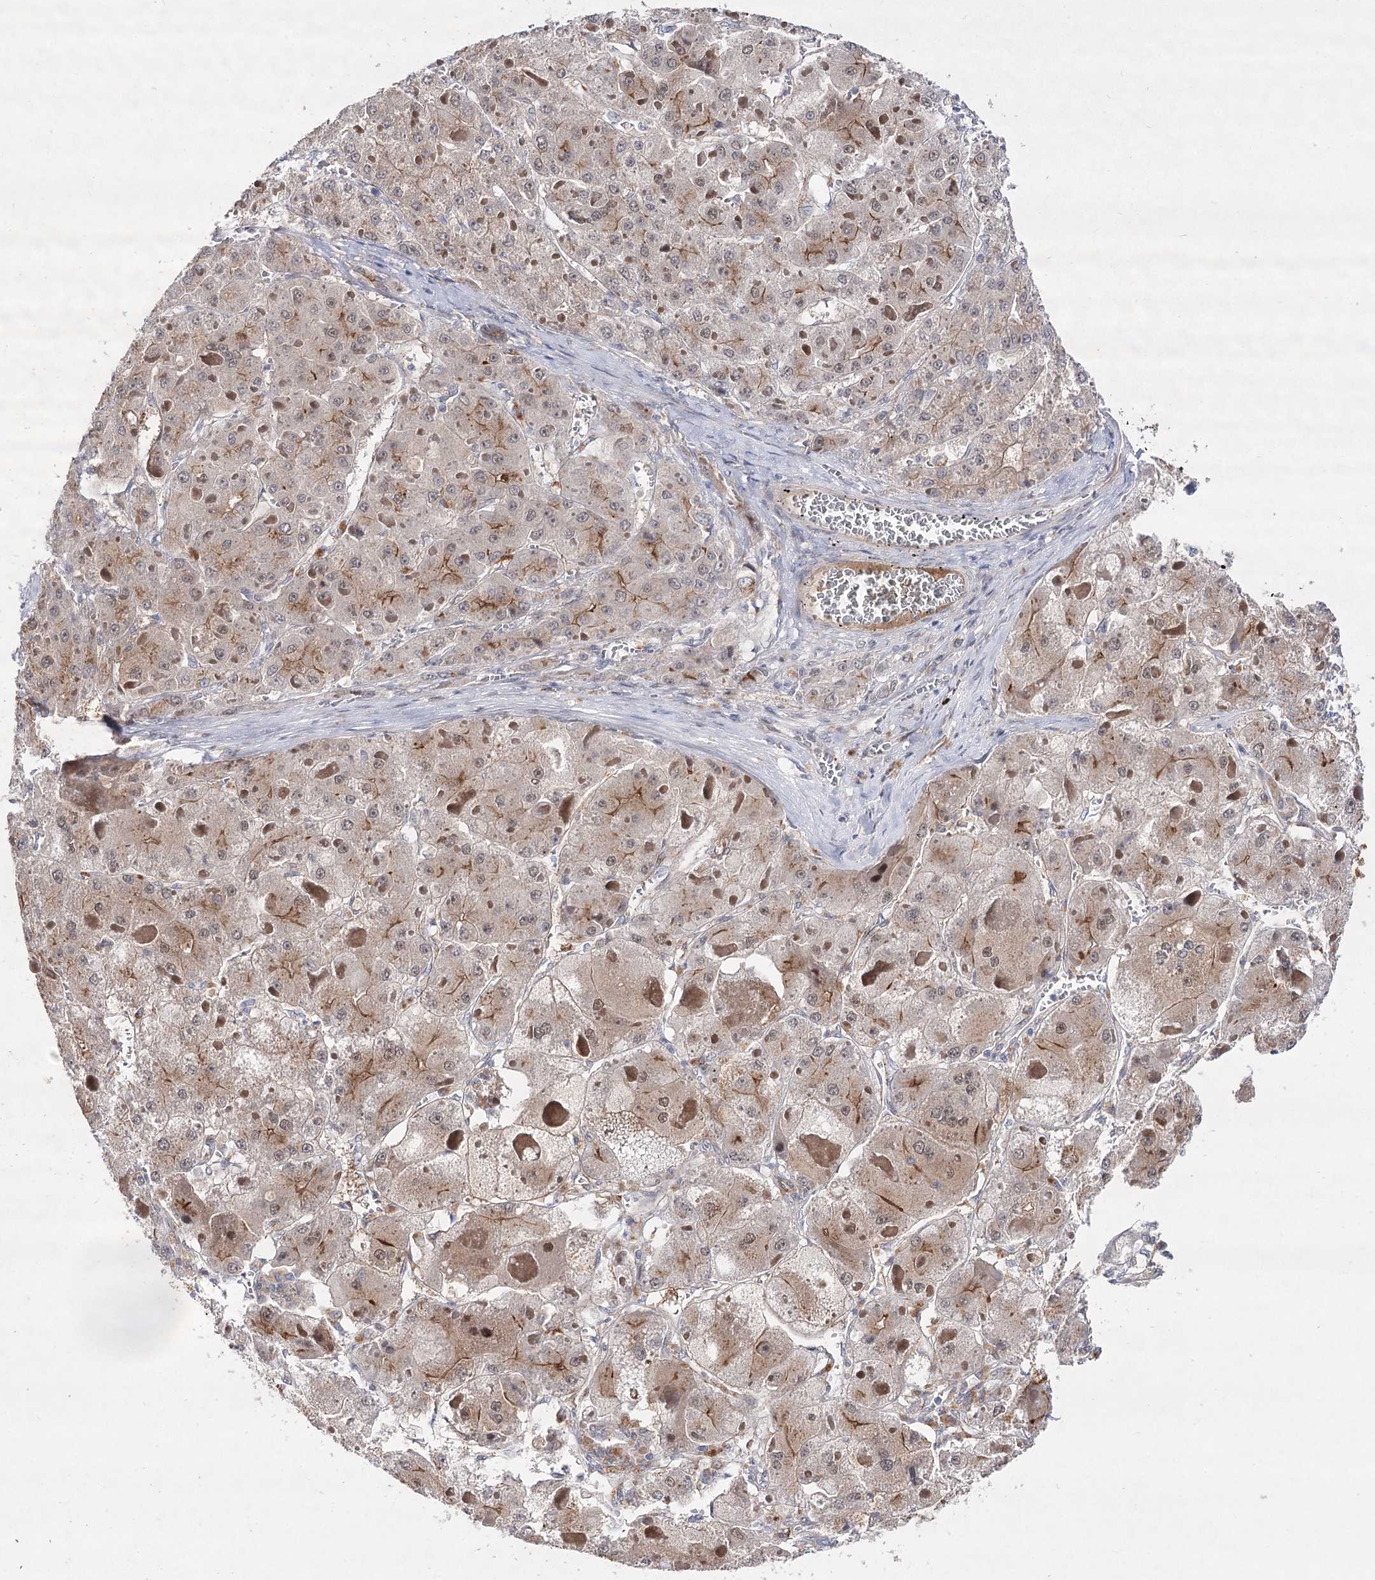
{"staining": {"intensity": "moderate", "quantity": "<25%", "location": "cytoplasmic/membranous"}, "tissue": "liver cancer", "cell_type": "Tumor cells", "image_type": "cancer", "snomed": [{"axis": "morphology", "description": "Carcinoma, Hepatocellular, NOS"}, {"axis": "topography", "description": "Liver"}], "caption": "Protein expression analysis of liver cancer displays moderate cytoplasmic/membranous expression in approximately <25% of tumor cells.", "gene": "ARHGAP32", "patient": {"sex": "female", "age": 73}}